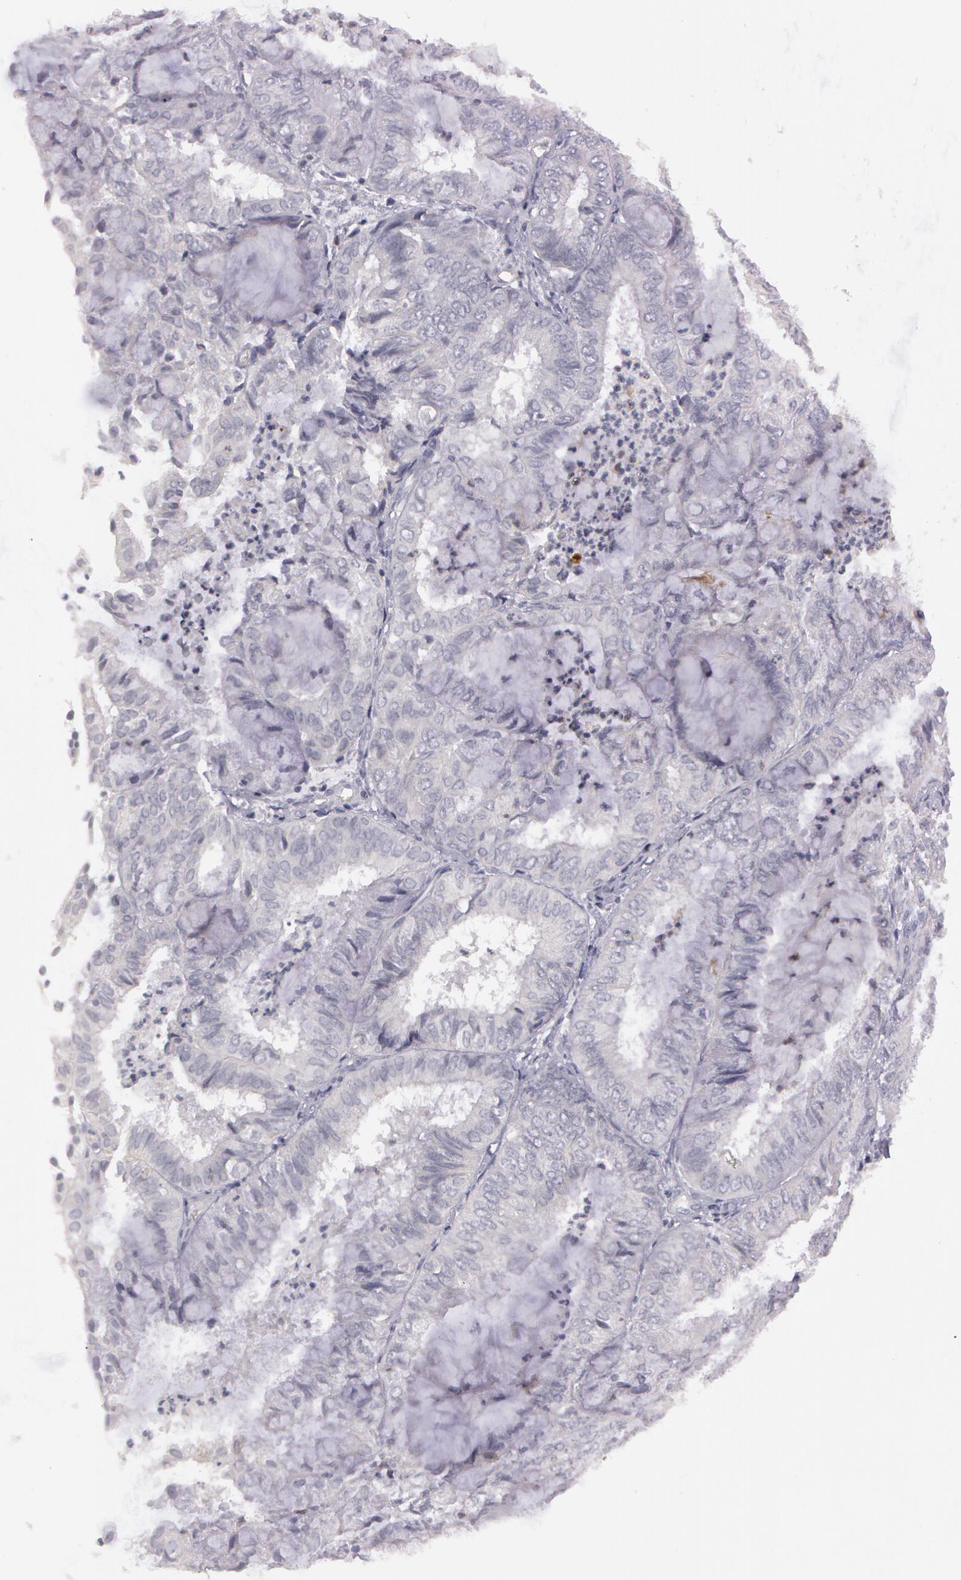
{"staining": {"intensity": "negative", "quantity": "none", "location": "none"}, "tissue": "endometrial cancer", "cell_type": "Tumor cells", "image_type": "cancer", "snomed": [{"axis": "morphology", "description": "Adenocarcinoma, NOS"}, {"axis": "topography", "description": "Endometrium"}], "caption": "There is no significant positivity in tumor cells of endometrial cancer (adenocarcinoma). (Stains: DAB immunohistochemistry (IHC) with hematoxylin counter stain, Microscopy: brightfield microscopy at high magnification).", "gene": "IL1RN", "patient": {"sex": "female", "age": 59}}